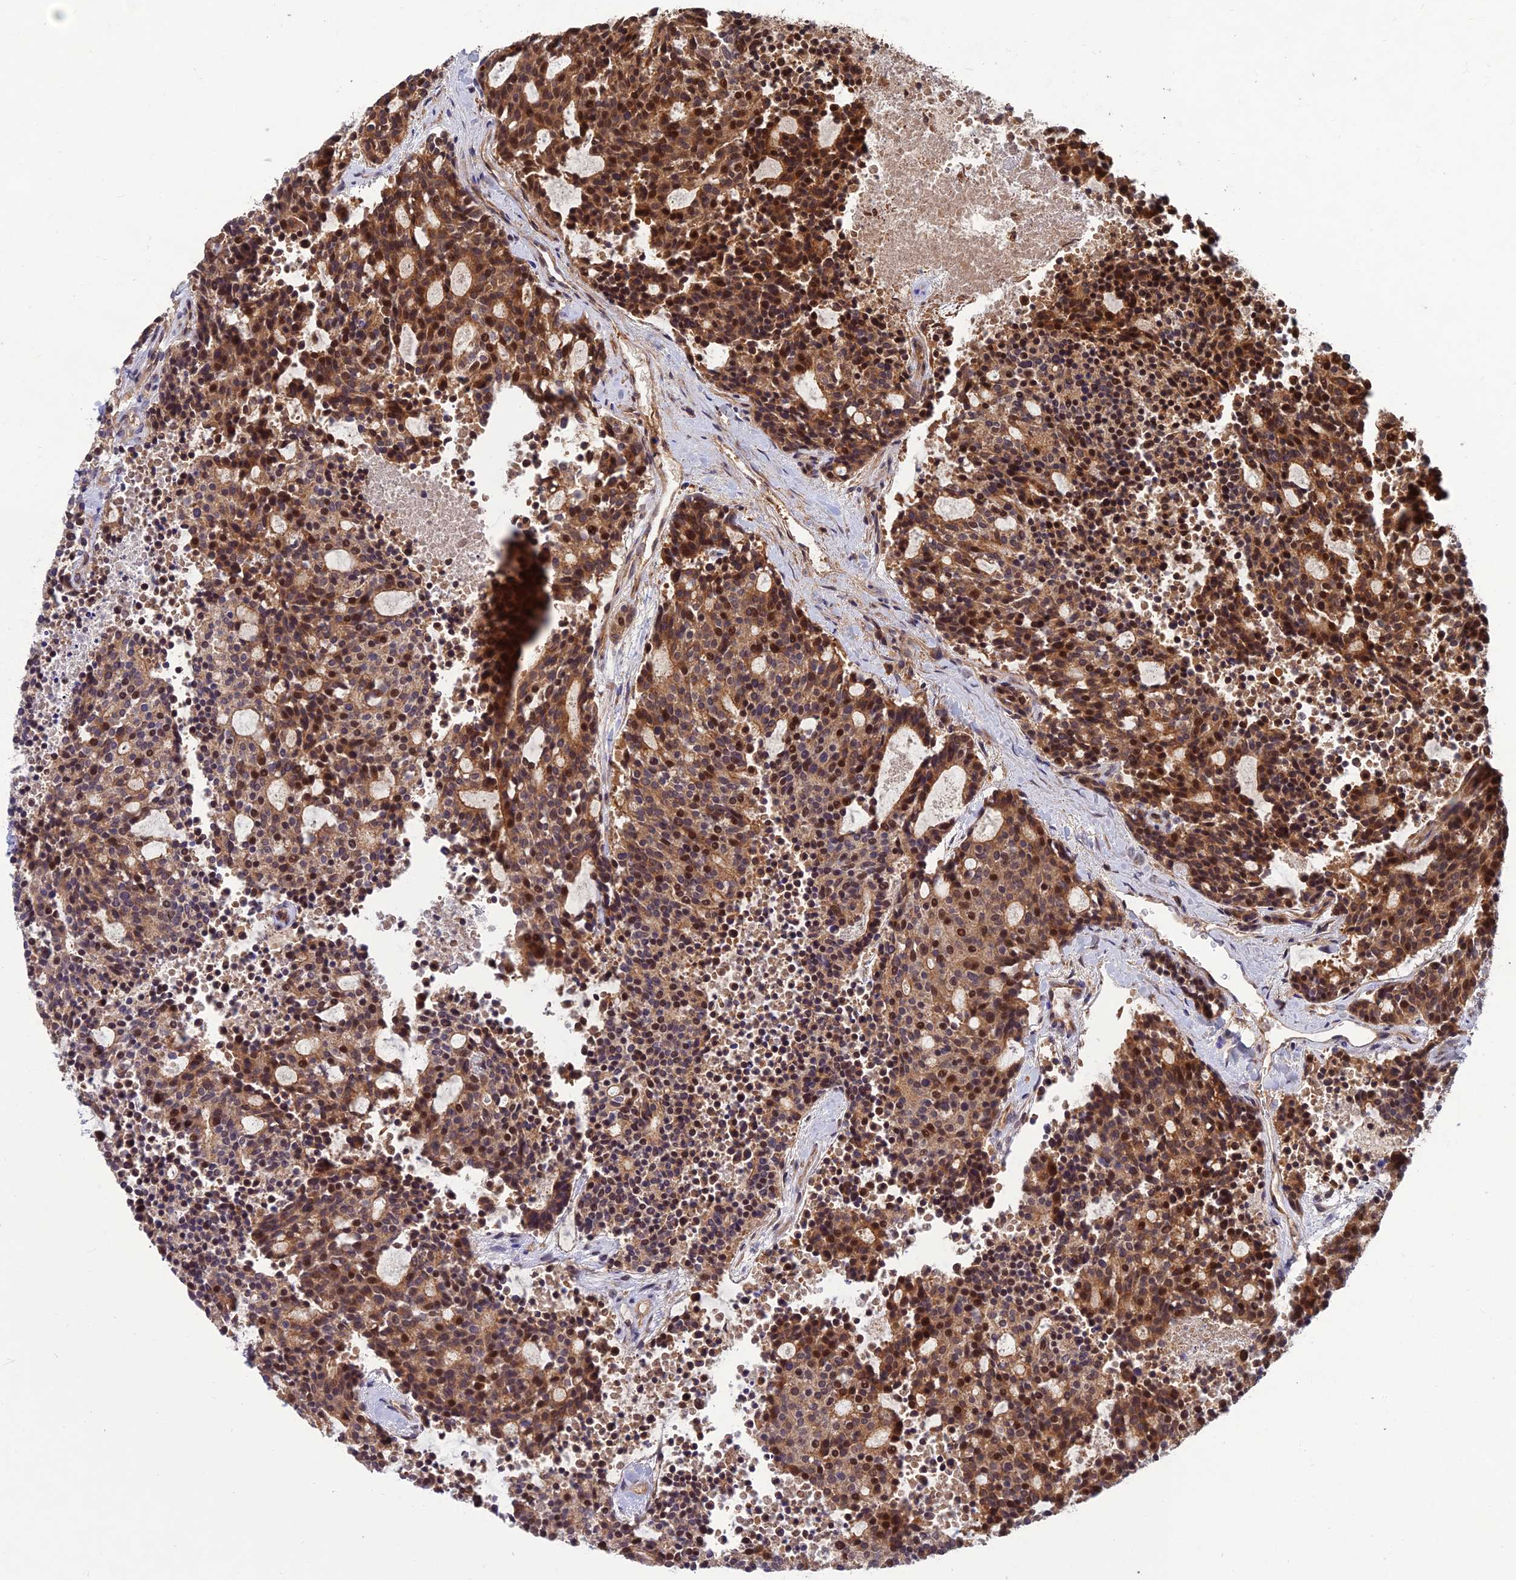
{"staining": {"intensity": "moderate", "quantity": ">75%", "location": "cytoplasmic/membranous,nuclear"}, "tissue": "carcinoid", "cell_type": "Tumor cells", "image_type": "cancer", "snomed": [{"axis": "morphology", "description": "Carcinoid, malignant, NOS"}, {"axis": "topography", "description": "Pancreas"}], "caption": "Carcinoid was stained to show a protein in brown. There is medium levels of moderate cytoplasmic/membranous and nuclear expression in approximately >75% of tumor cells.", "gene": "RELCH", "patient": {"sex": "female", "age": 54}}